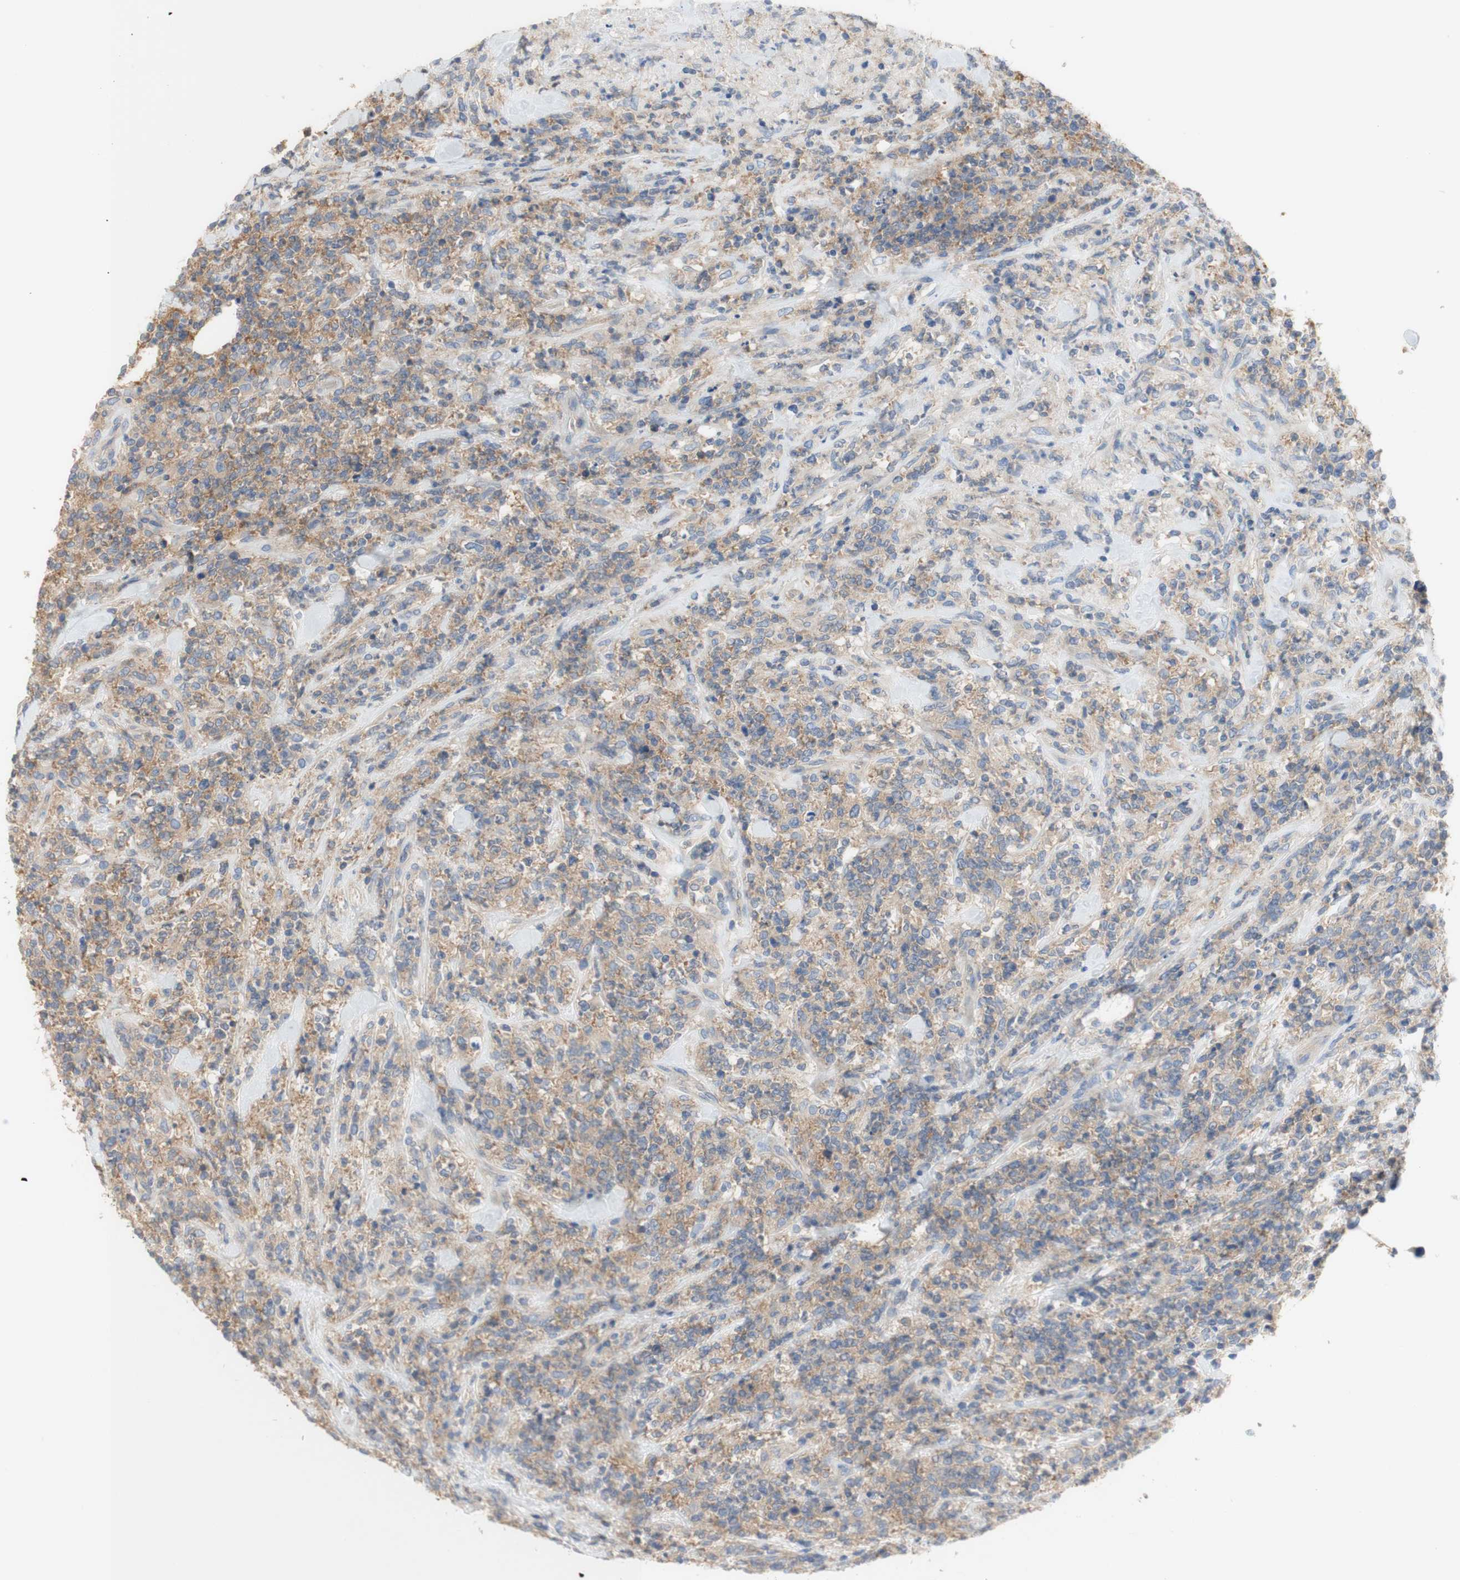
{"staining": {"intensity": "negative", "quantity": "none", "location": "none"}, "tissue": "lymphoma", "cell_type": "Tumor cells", "image_type": "cancer", "snomed": [{"axis": "morphology", "description": "Malignant lymphoma, non-Hodgkin's type, High grade"}, {"axis": "topography", "description": "Soft tissue"}], "caption": "The histopathology image reveals no significant positivity in tumor cells of lymphoma.", "gene": "ATP2B1", "patient": {"sex": "male", "age": 18}}